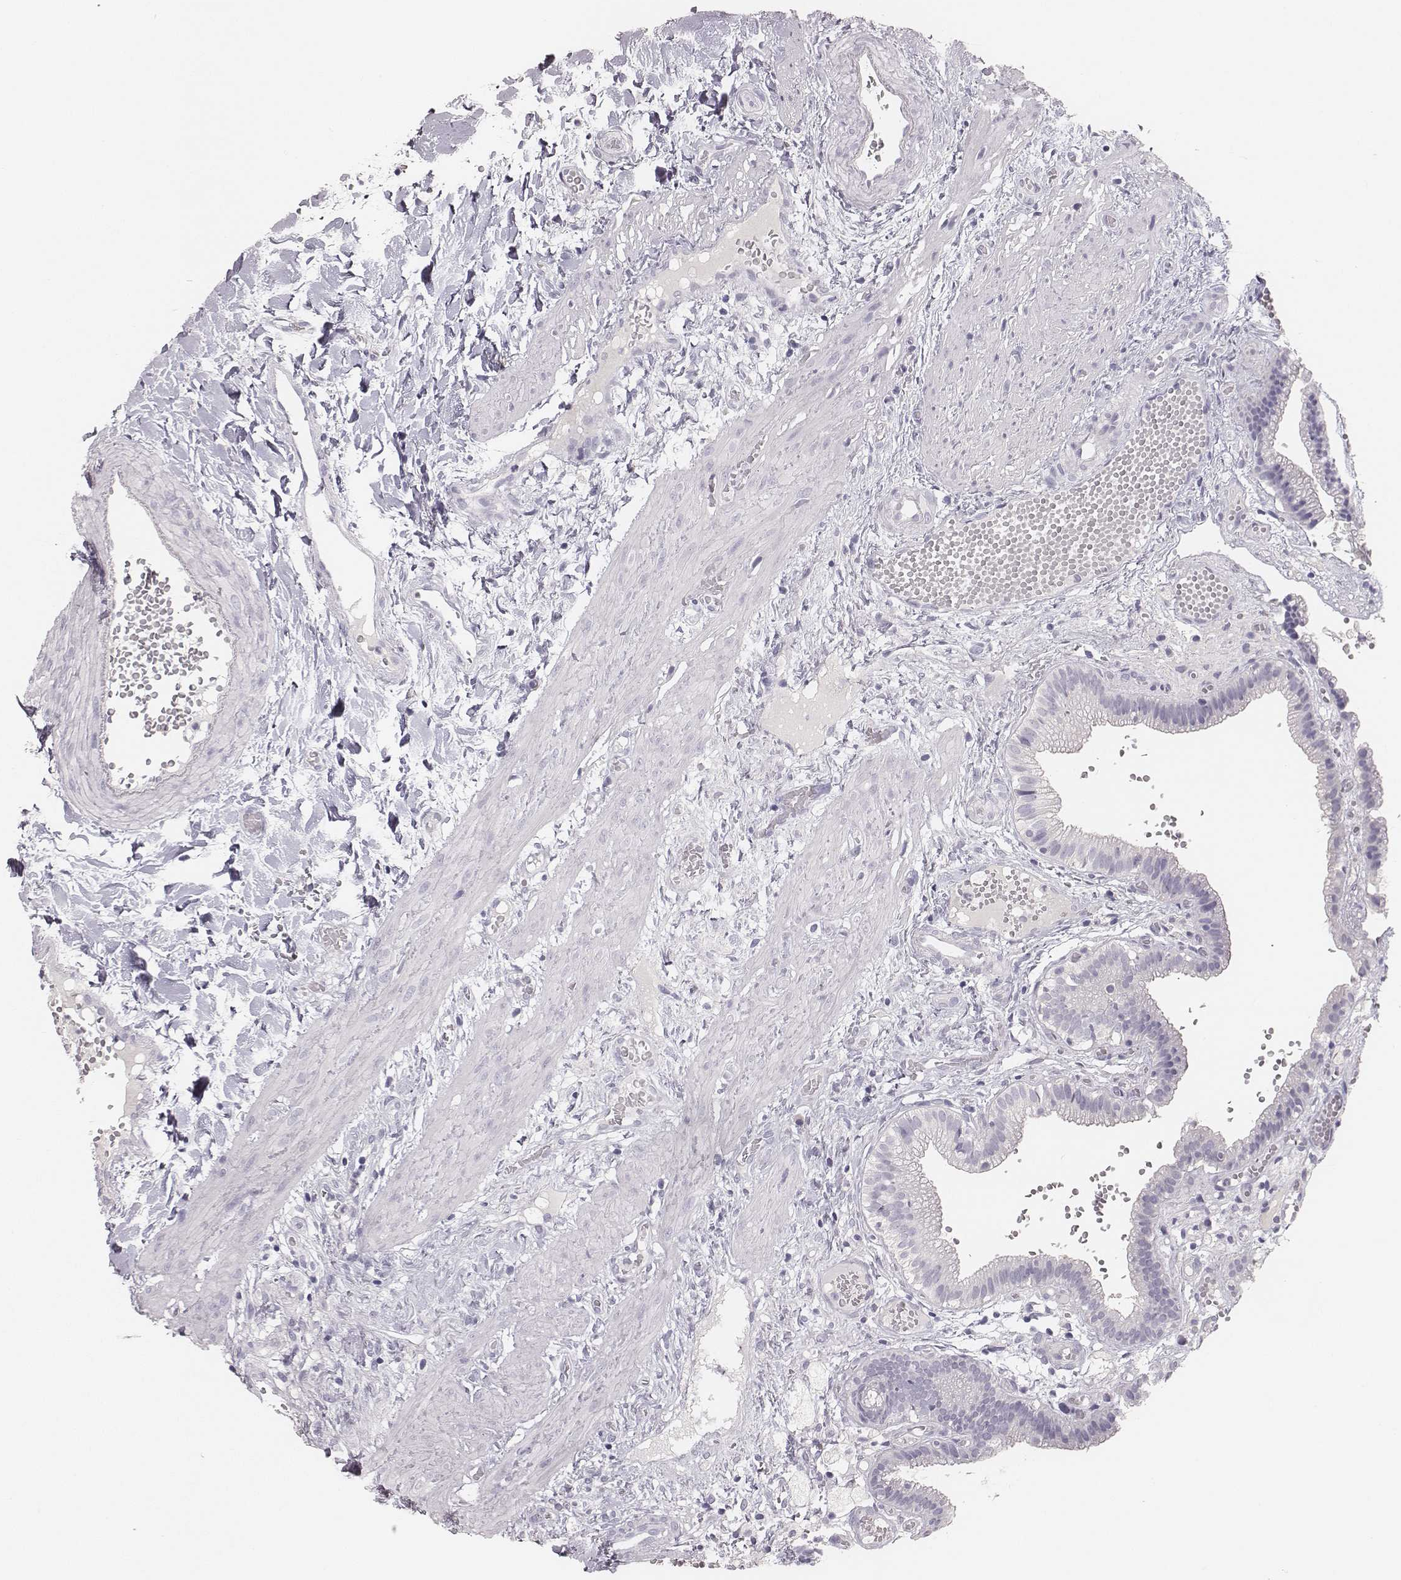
{"staining": {"intensity": "negative", "quantity": "none", "location": "none"}, "tissue": "gallbladder", "cell_type": "Glandular cells", "image_type": "normal", "snomed": [{"axis": "morphology", "description": "Normal tissue, NOS"}, {"axis": "topography", "description": "Gallbladder"}], "caption": "Human gallbladder stained for a protein using IHC displays no staining in glandular cells.", "gene": "MYH6", "patient": {"sex": "female", "age": 24}}